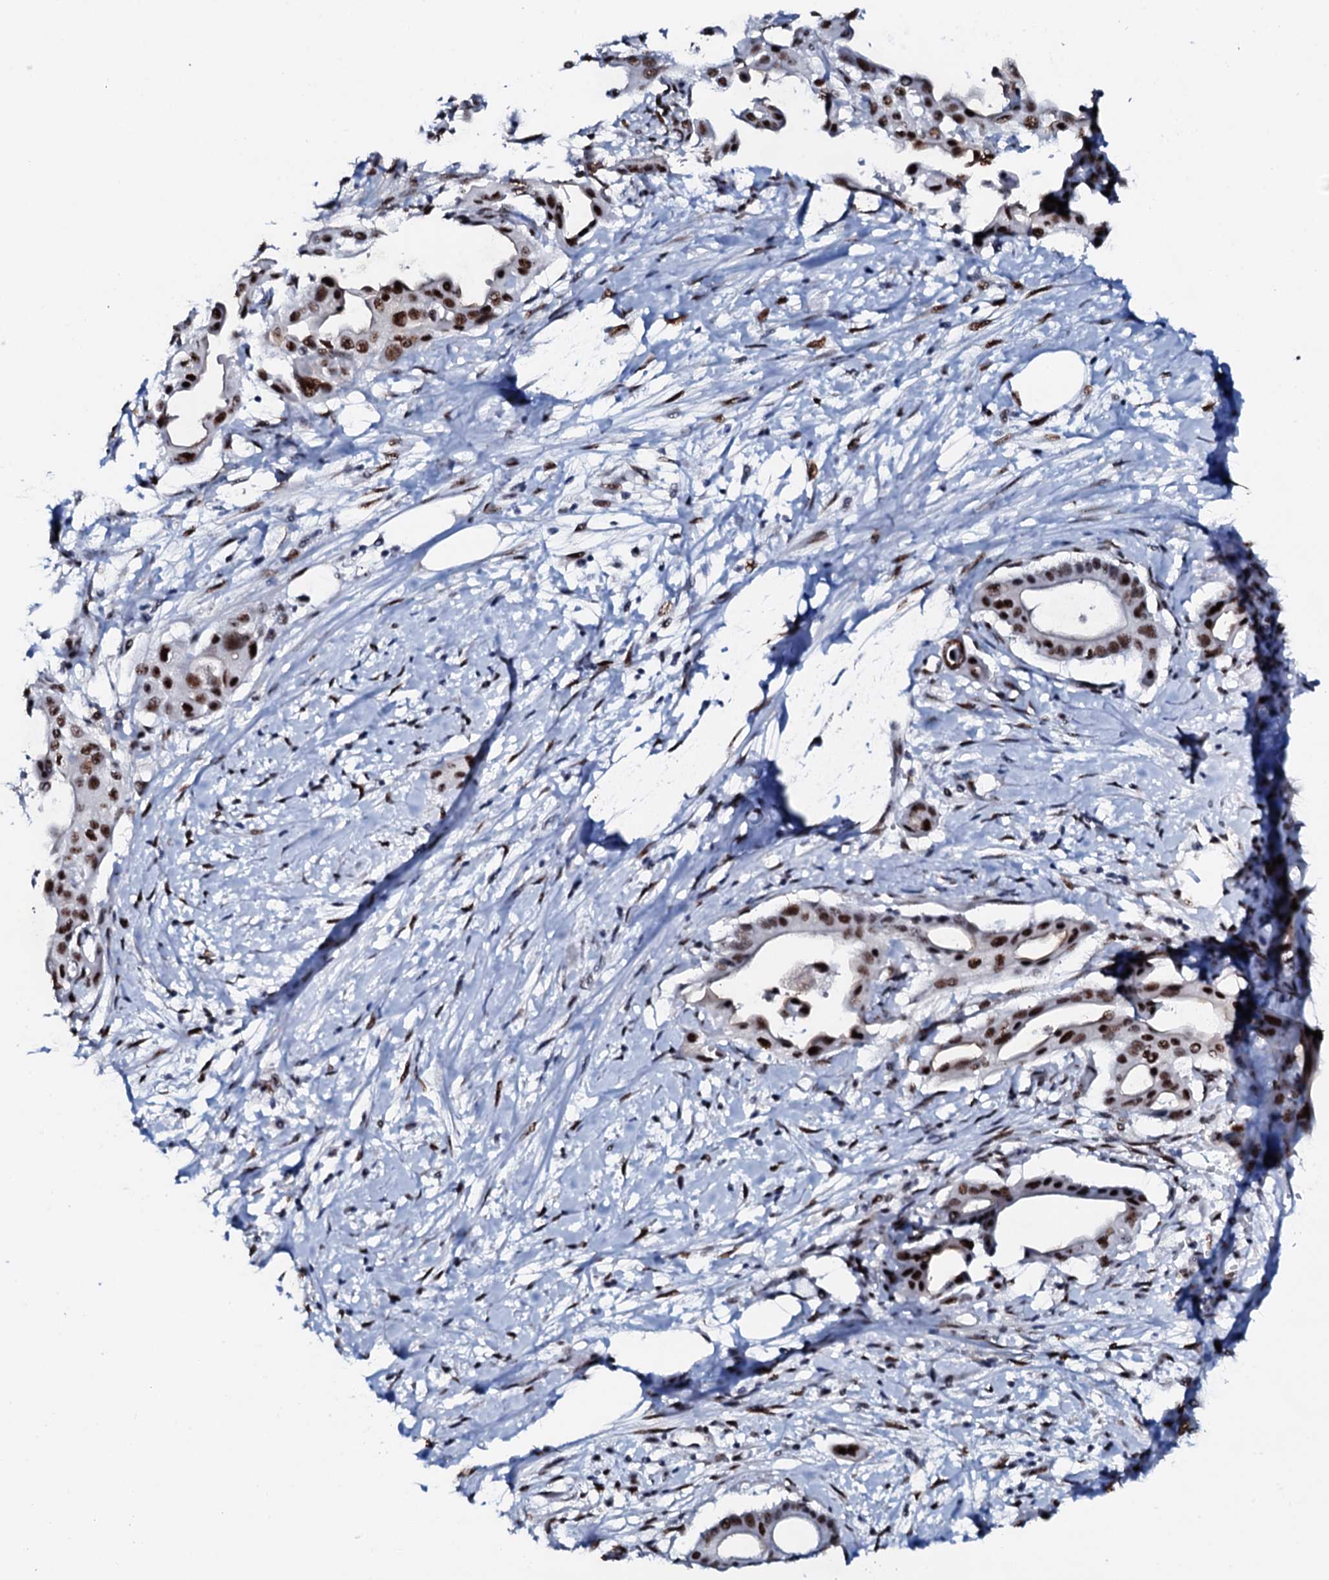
{"staining": {"intensity": "strong", "quantity": ">75%", "location": "nuclear"}, "tissue": "pancreatic cancer", "cell_type": "Tumor cells", "image_type": "cancer", "snomed": [{"axis": "morphology", "description": "Adenocarcinoma, NOS"}, {"axis": "topography", "description": "Pancreas"}], "caption": "A photomicrograph of pancreatic cancer stained for a protein exhibits strong nuclear brown staining in tumor cells.", "gene": "NKAPD1", "patient": {"sex": "male", "age": 68}}